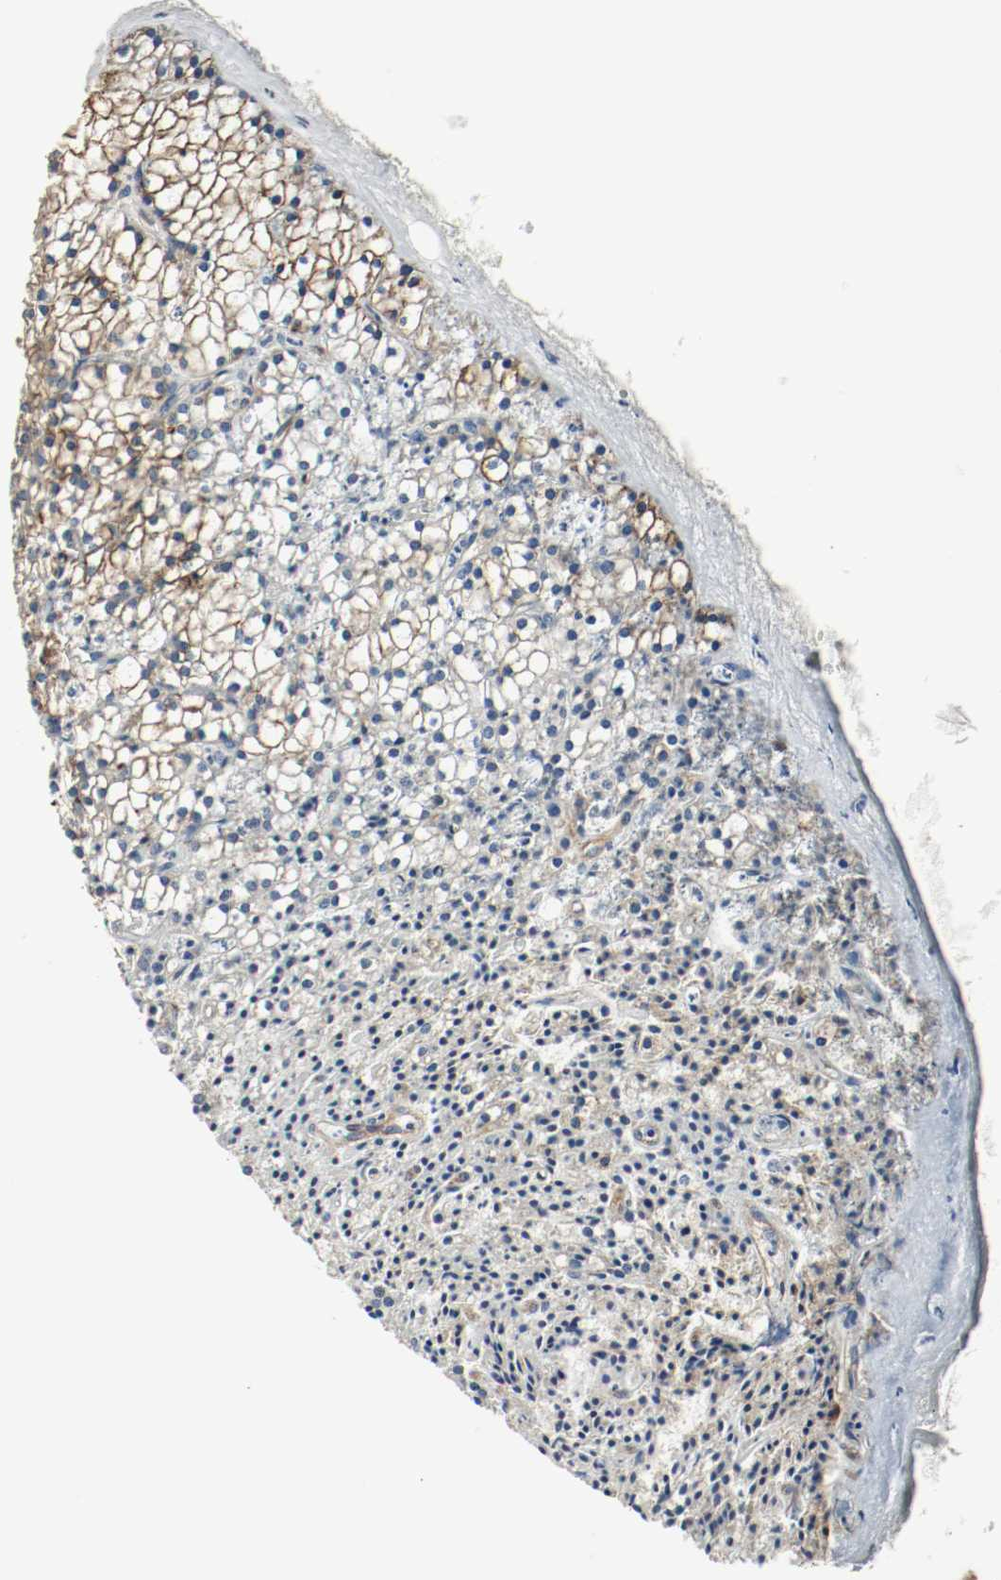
{"staining": {"intensity": "strong", "quantity": ">75%", "location": "cytoplasmic/membranous"}, "tissue": "parathyroid gland", "cell_type": "Glandular cells", "image_type": "normal", "snomed": [{"axis": "morphology", "description": "Normal tissue, NOS"}, {"axis": "topography", "description": "Parathyroid gland"}], "caption": "Benign parathyroid gland shows strong cytoplasmic/membranous expression in approximately >75% of glandular cells, visualized by immunohistochemistry.", "gene": "PLCG1", "patient": {"sex": "female", "age": 63}}